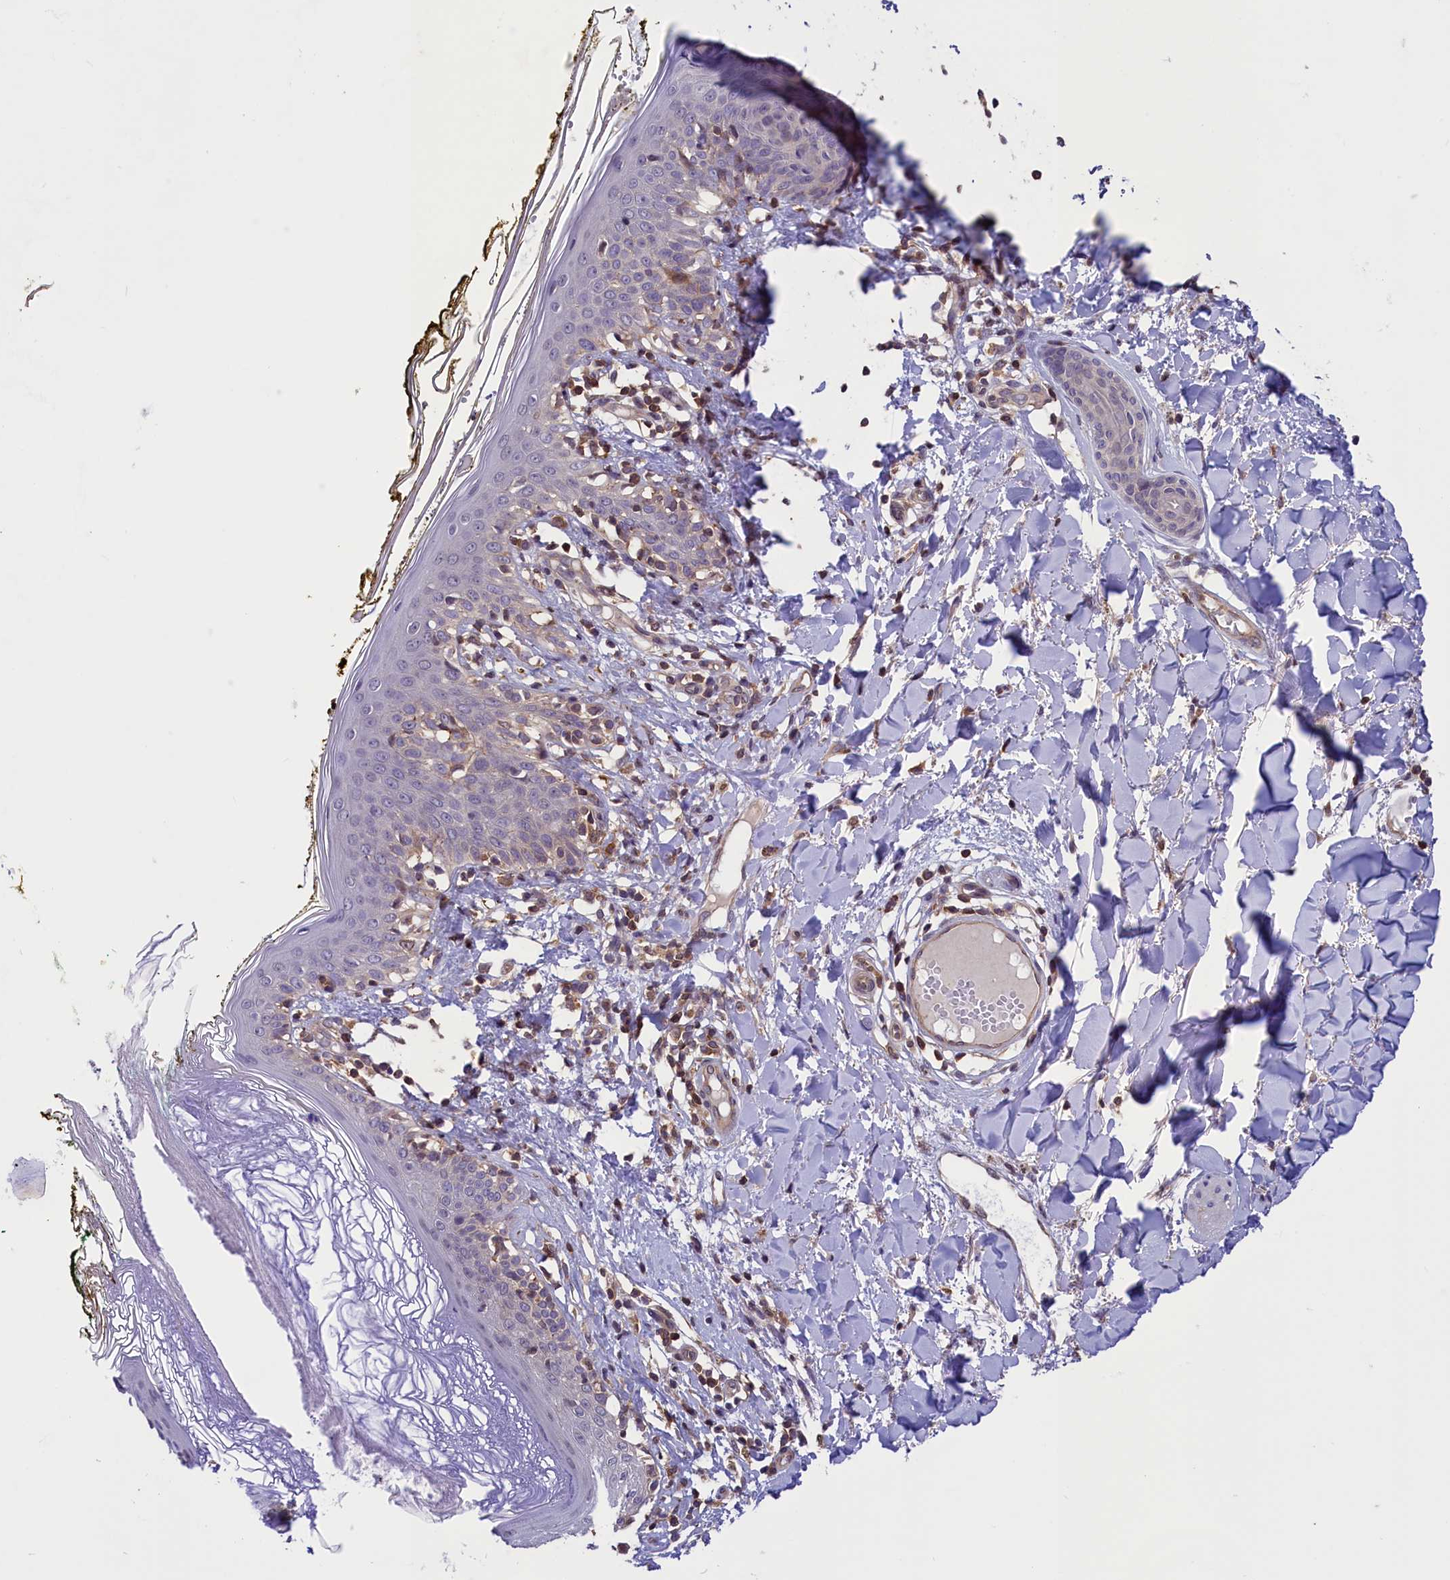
{"staining": {"intensity": "moderate", "quantity": ">75%", "location": "cytoplasmic/membranous"}, "tissue": "skin", "cell_type": "Fibroblasts", "image_type": "normal", "snomed": [{"axis": "morphology", "description": "Normal tissue, NOS"}, {"axis": "topography", "description": "Skin"}], "caption": "Immunohistochemical staining of unremarkable human skin demonstrates >75% levels of moderate cytoplasmic/membranous protein positivity in approximately >75% of fibroblasts.", "gene": "TBCB", "patient": {"sex": "female", "age": 34}}